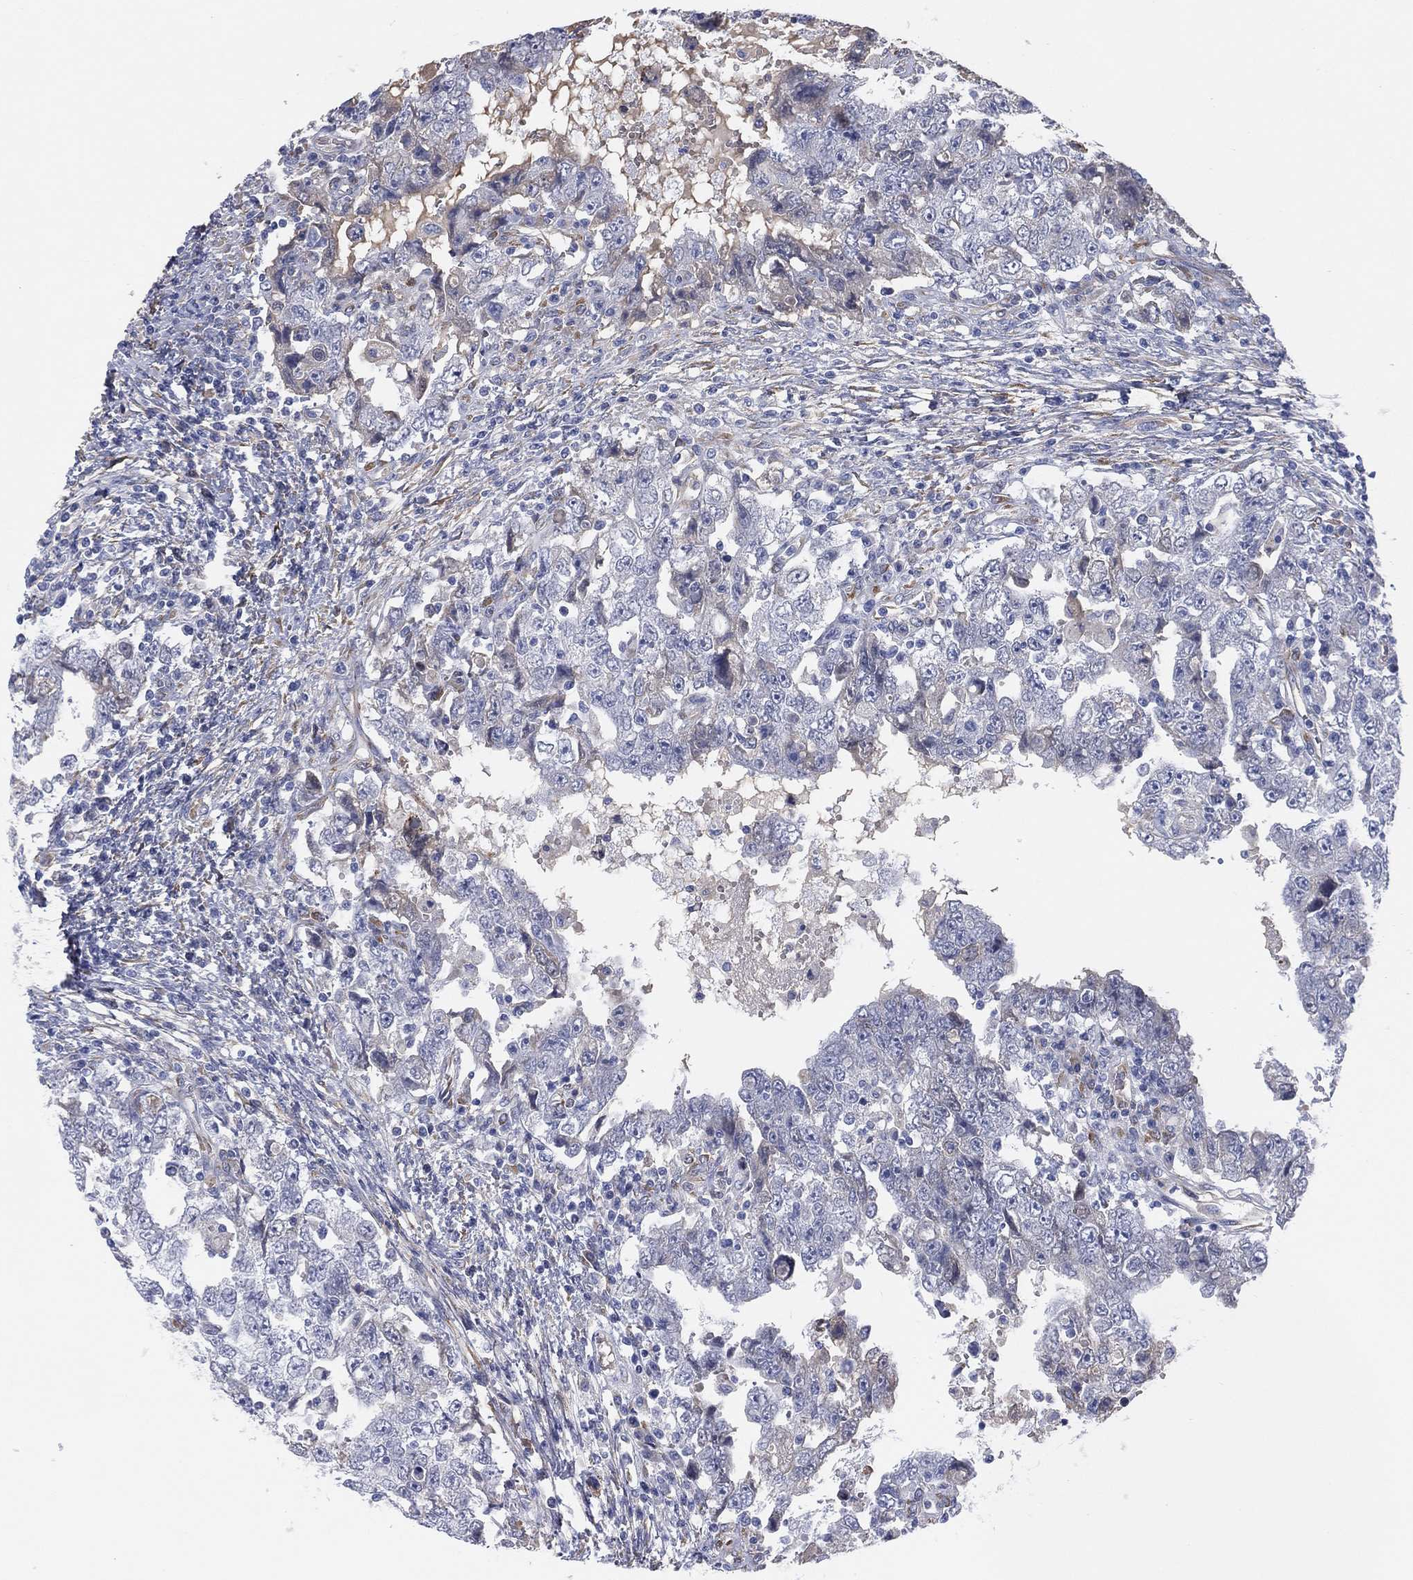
{"staining": {"intensity": "weak", "quantity": "<25%", "location": "cytoplasmic/membranous"}, "tissue": "testis cancer", "cell_type": "Tumor cells", "image_type": "cancer", "snomed": [{"axis": "morphology", "description": "Carcinoma, Embryonal, NOS"}, {"axis": "topography", "description": "Testis"}], "caption": "A photomicrograph of human testis embryonal carcinoma is negative for staining in tumor cells.", "gene": "MLF1", "patient": {"sex": "male", "age": 26}}